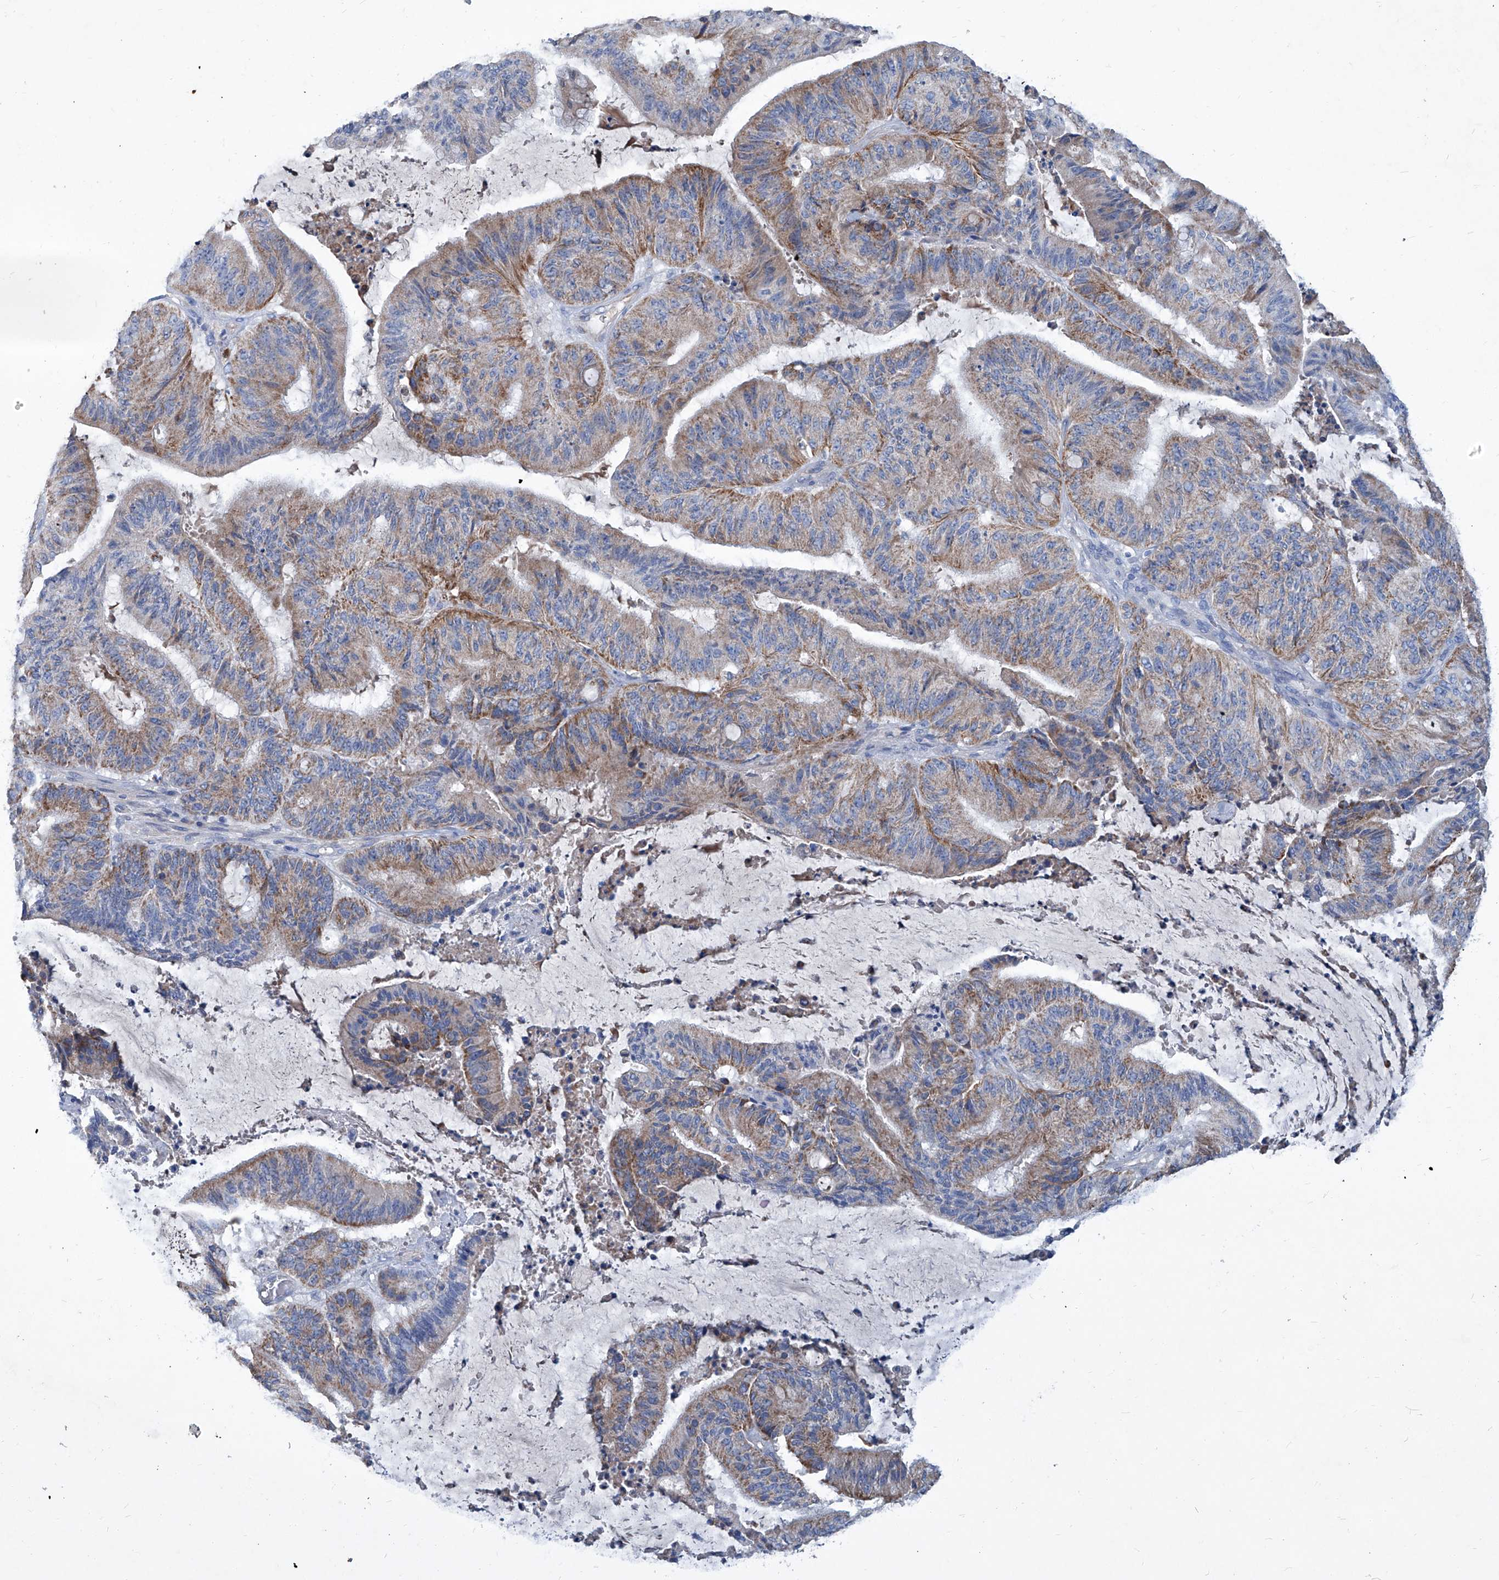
{"staining": {"intensity": "moderate", "quantity": "25%-75%", "location": "cytoplasmic/membranous"}, "tissue": "liver cancer", "cell_type": "Tumor cells", "image_type": "cancer", "snomed": [{"axis": "morphology", "description": "Normal tissue, NOS"}, {"axis": "morphology", "description": "Cholangiocarcinoma"}, {"axis": "topography", "description": "Liver"}, {"axis": "topography", "description": "Peripheral nerve tissue"}], "caption": "Brown immunohistochemical staining in liver cancer (cholangiocarcinoma) exhibits moderate cytoplasmic/membranous staining in about 25%-75% of tumor cells.", "gene": "MTARC1", "patient": {"sex": "female", "age": 73}}